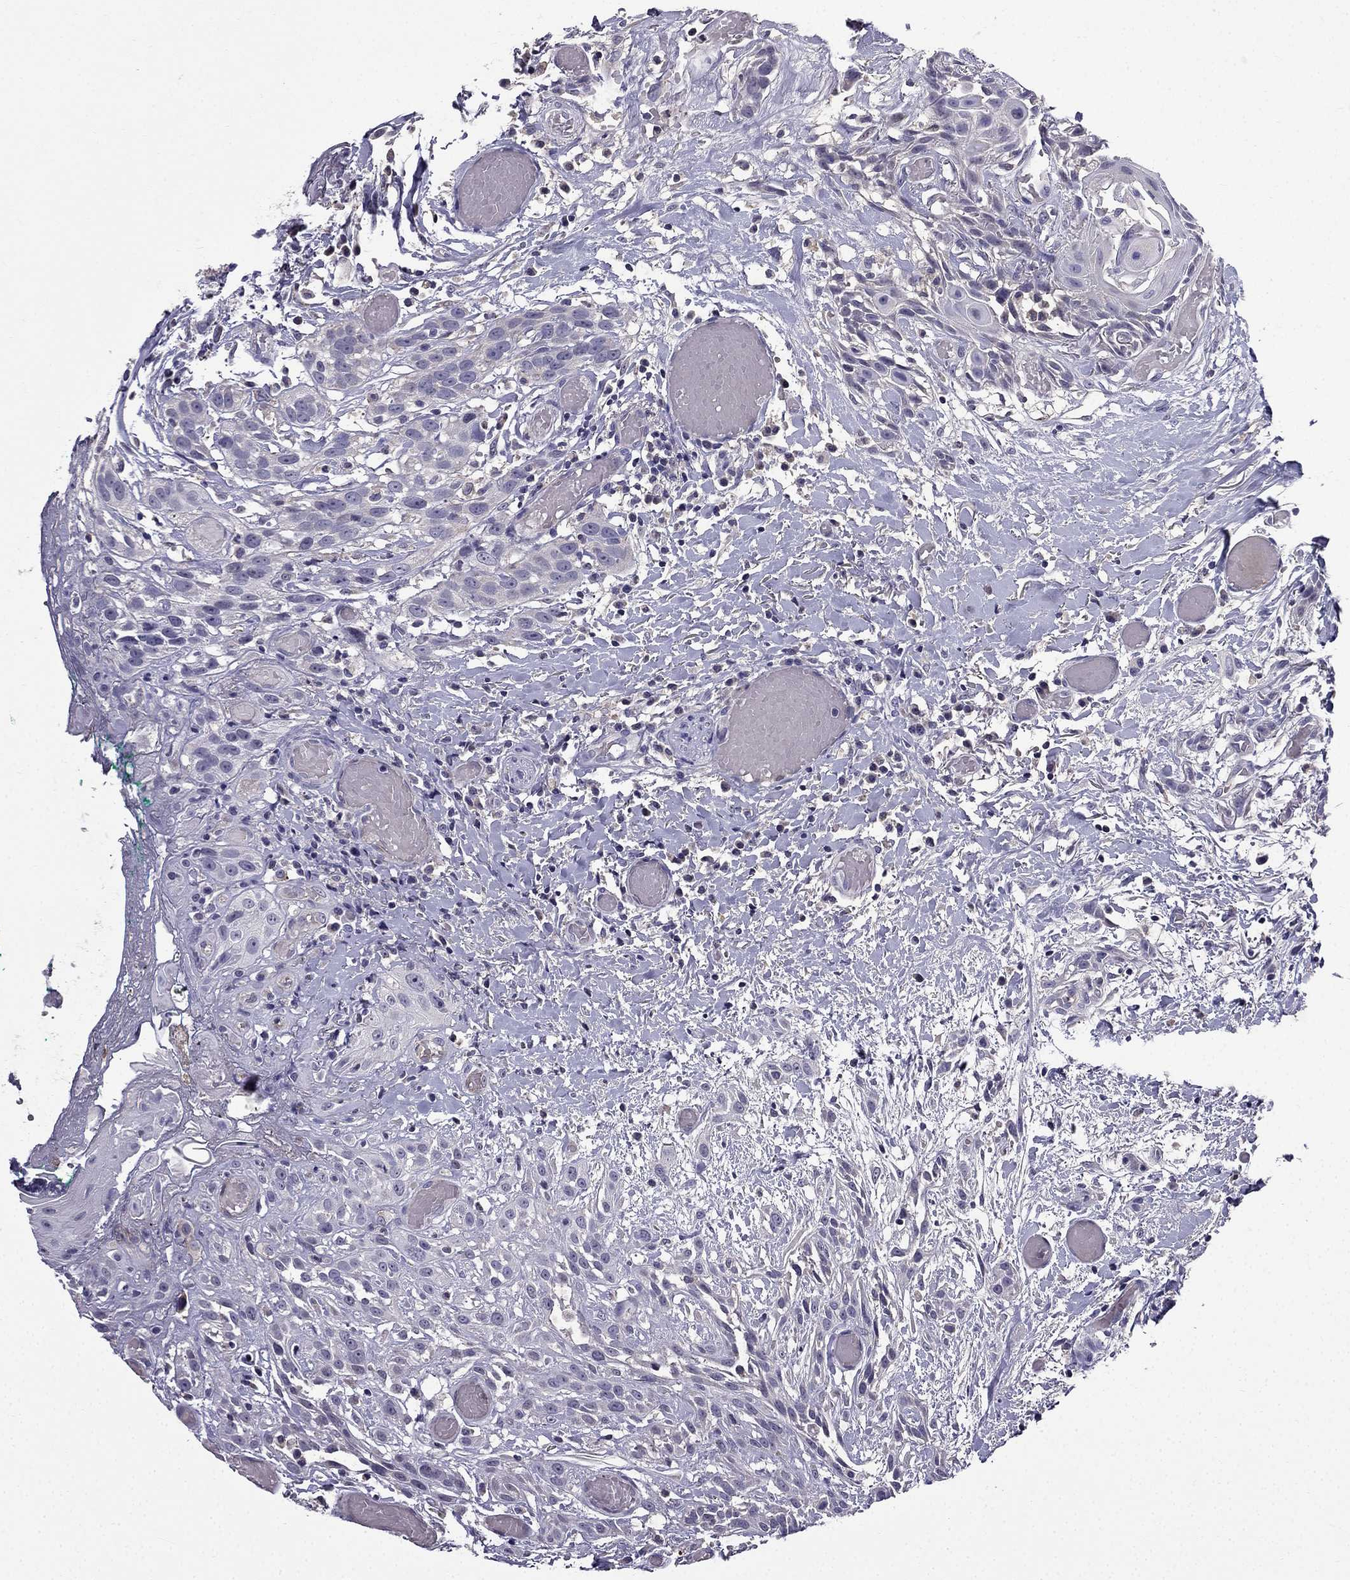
{"staining": {"intensity": "negative", "quantity": "none", "location": "none"}, "tissue": "head and neck cancer", "cell_type": "Tumor cells", "image_type": "cancer", "snomed": [{"axis": "morphology", "description": "Normal tissue, NOS"}, {"axis": "morphology", "description": "Squamous cell carcinoma, NOS"}, {"axis": "topography", "description": "Oral tissue"}, {"axis": "topography", "description": "Salivary gland"}, {"axis": "topography", "description": "Head-Neck"}], "caption": "Protein analysis of head and neck cancer (squamous cell carcinoma) demonstrates no significant staining in tumor cells.", "gene": "SLC6A2", "patient": {"sex": "female", "age": 62}}